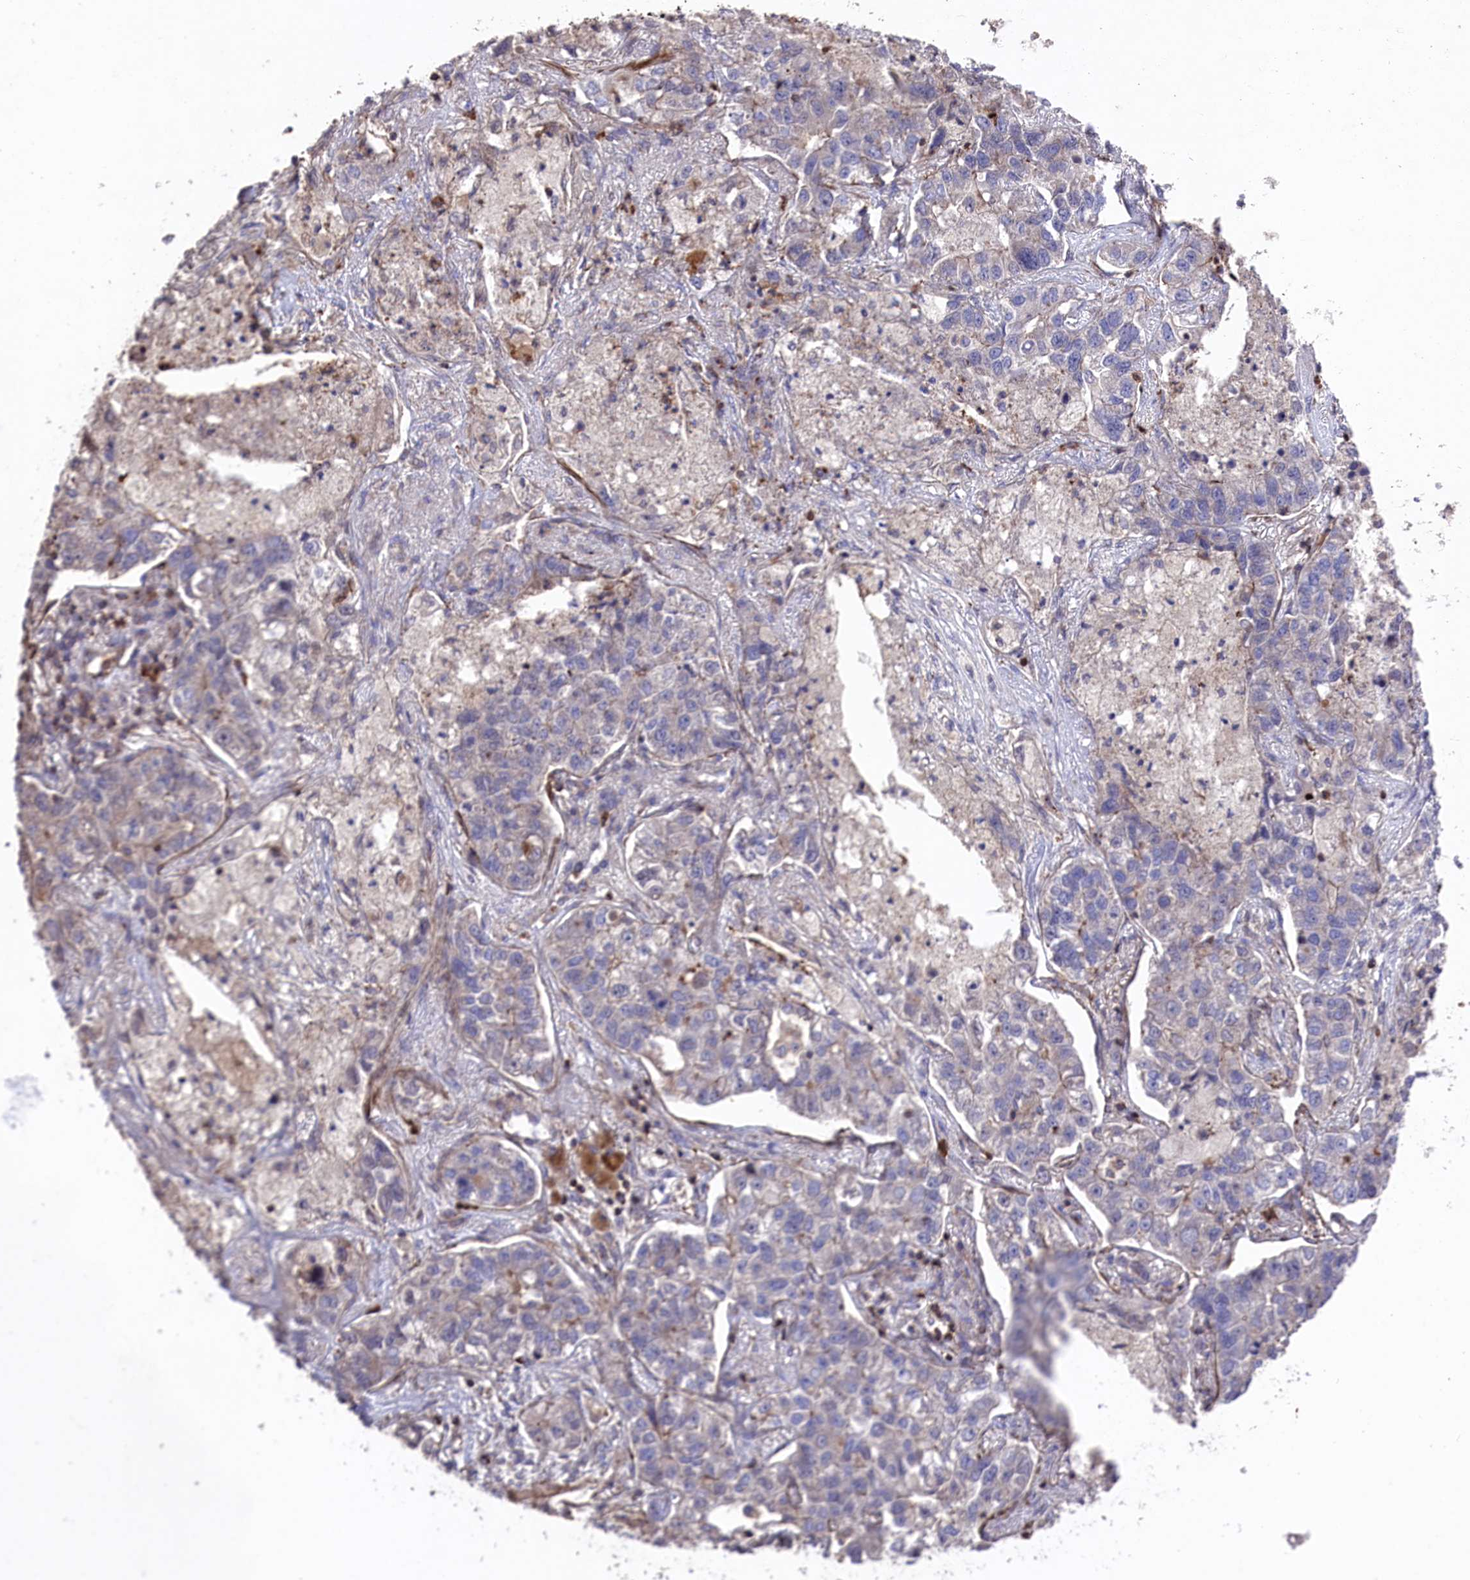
{"staining": {"intensity": "negative", "quantity": "none", "location": "none"}, "tissue": "lung cancer", "cell_type": "Tumor cells", "image_type": "cancer", "snomed": [{"axis": "morphology", "description": "Adenocarcinoma, NOS"}, {"axis": "topography", "description": "Lung"}], "caption": "Micrograph shows no protein positivity in tumor cells of adenocarcinoma (lung) tissue. The staining was performed using DAB (3,3'-diaminobenzidine) to visualize the protein expression in brown, while the nuclei were stained in blue with hematoxylin (Magnification: 20x).", "gene": "RAPSN", "patient": {"sex": "male", "age": 49}}